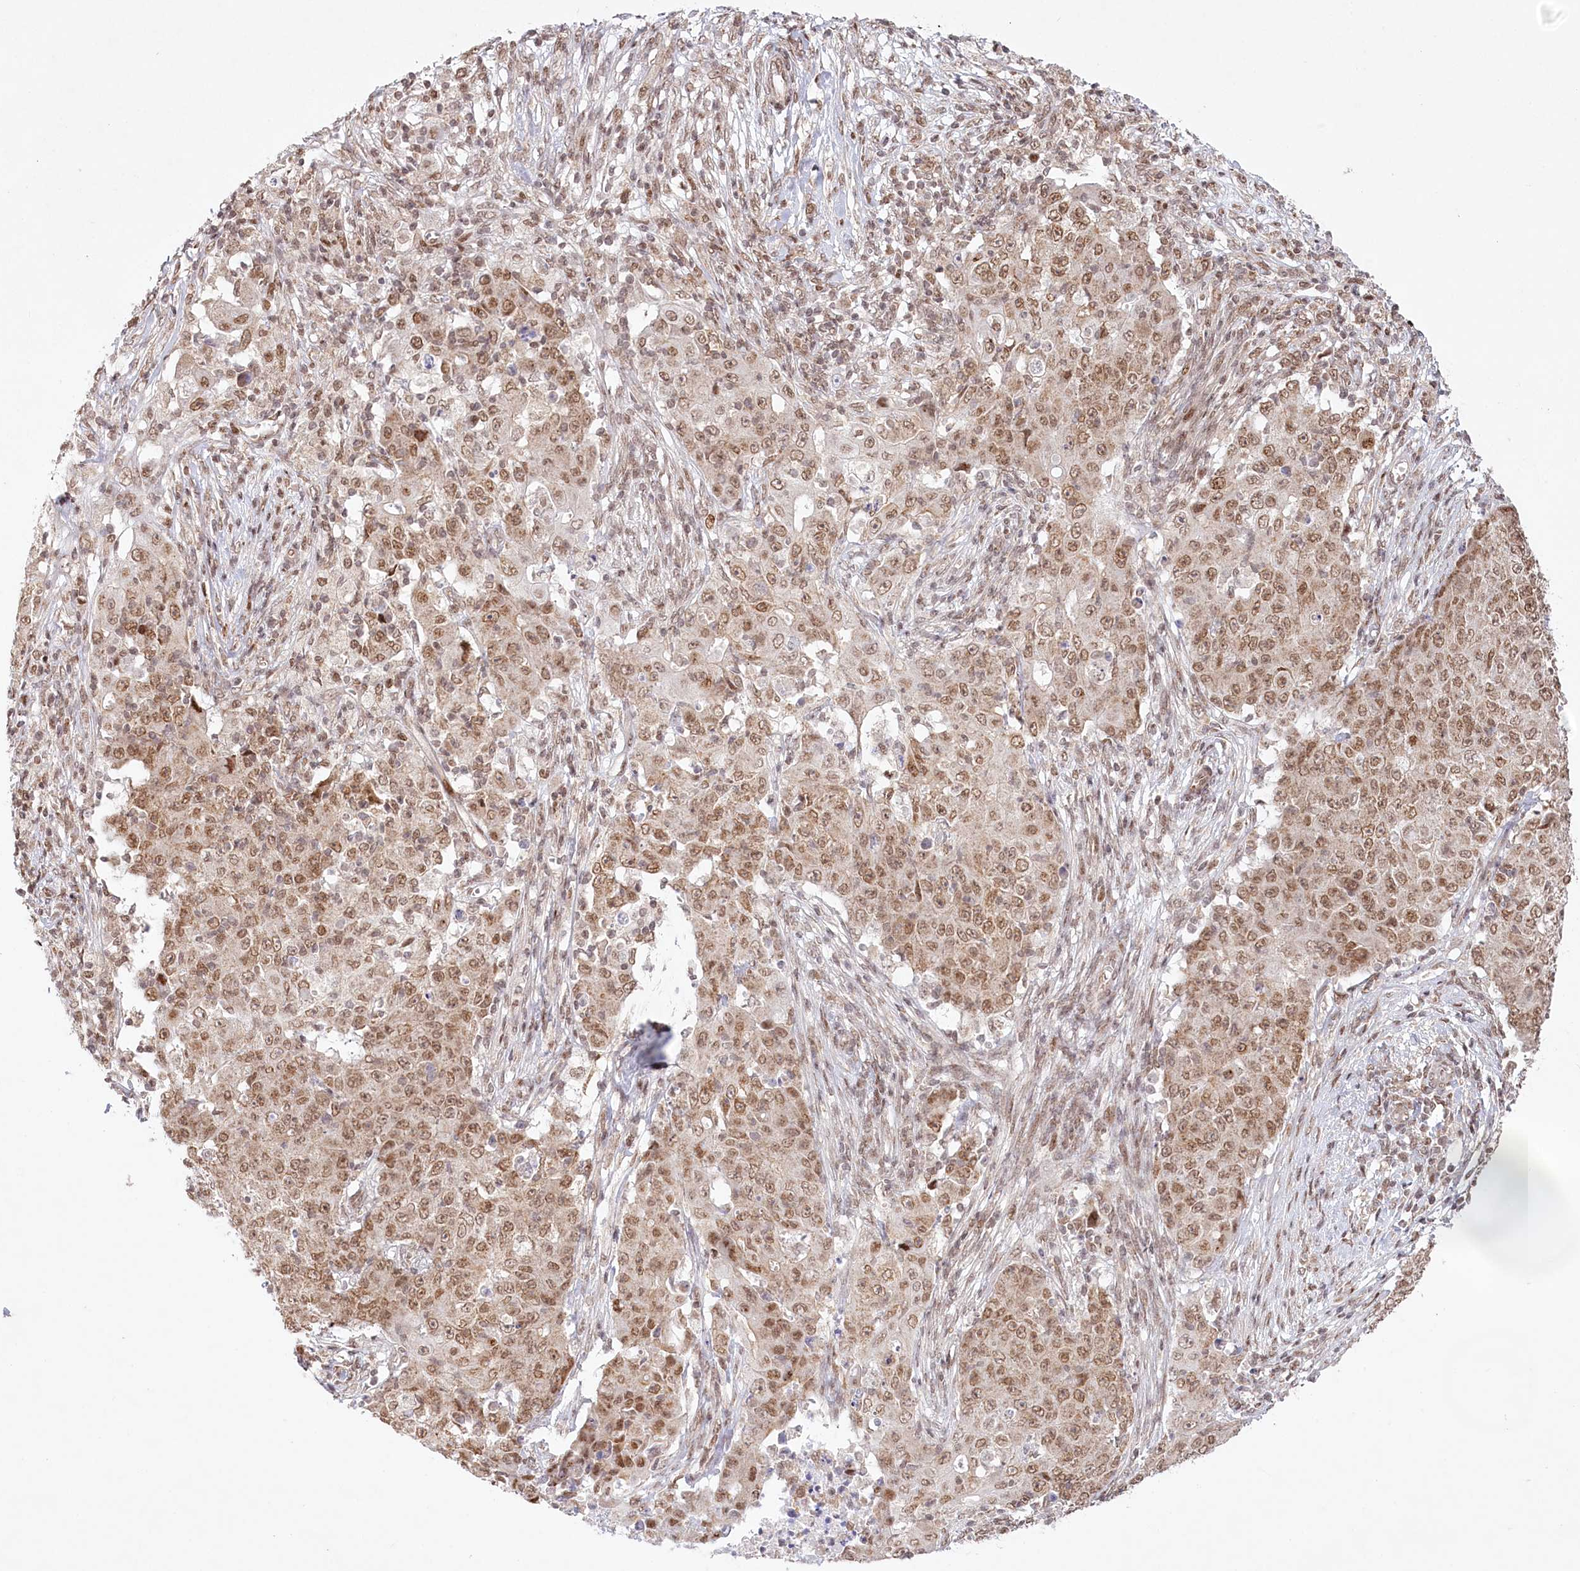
{"staining": {"intensity": "moderate", "quantity": ">75%", "location": "cytoplasmic/membranous,nuclear"}, "tissue": "ovarian cancer", "cell_type": "Tumor cells", "image_type": "cancer", "snomed": [{"axis": "morphology", "description": "Carcinoma, endometroid"}, {"axis": "topography", "description": "Ovary"}], "caption": "Protein staining by immunohistochemistry shows moderate cytoplasmic/membranous and nuclear expression in about >75% of tumor cells in ovarian cancer (endometroid carcinoma).", "gene": "PYURF", "patient": {"sex": "female", "age": 42}}